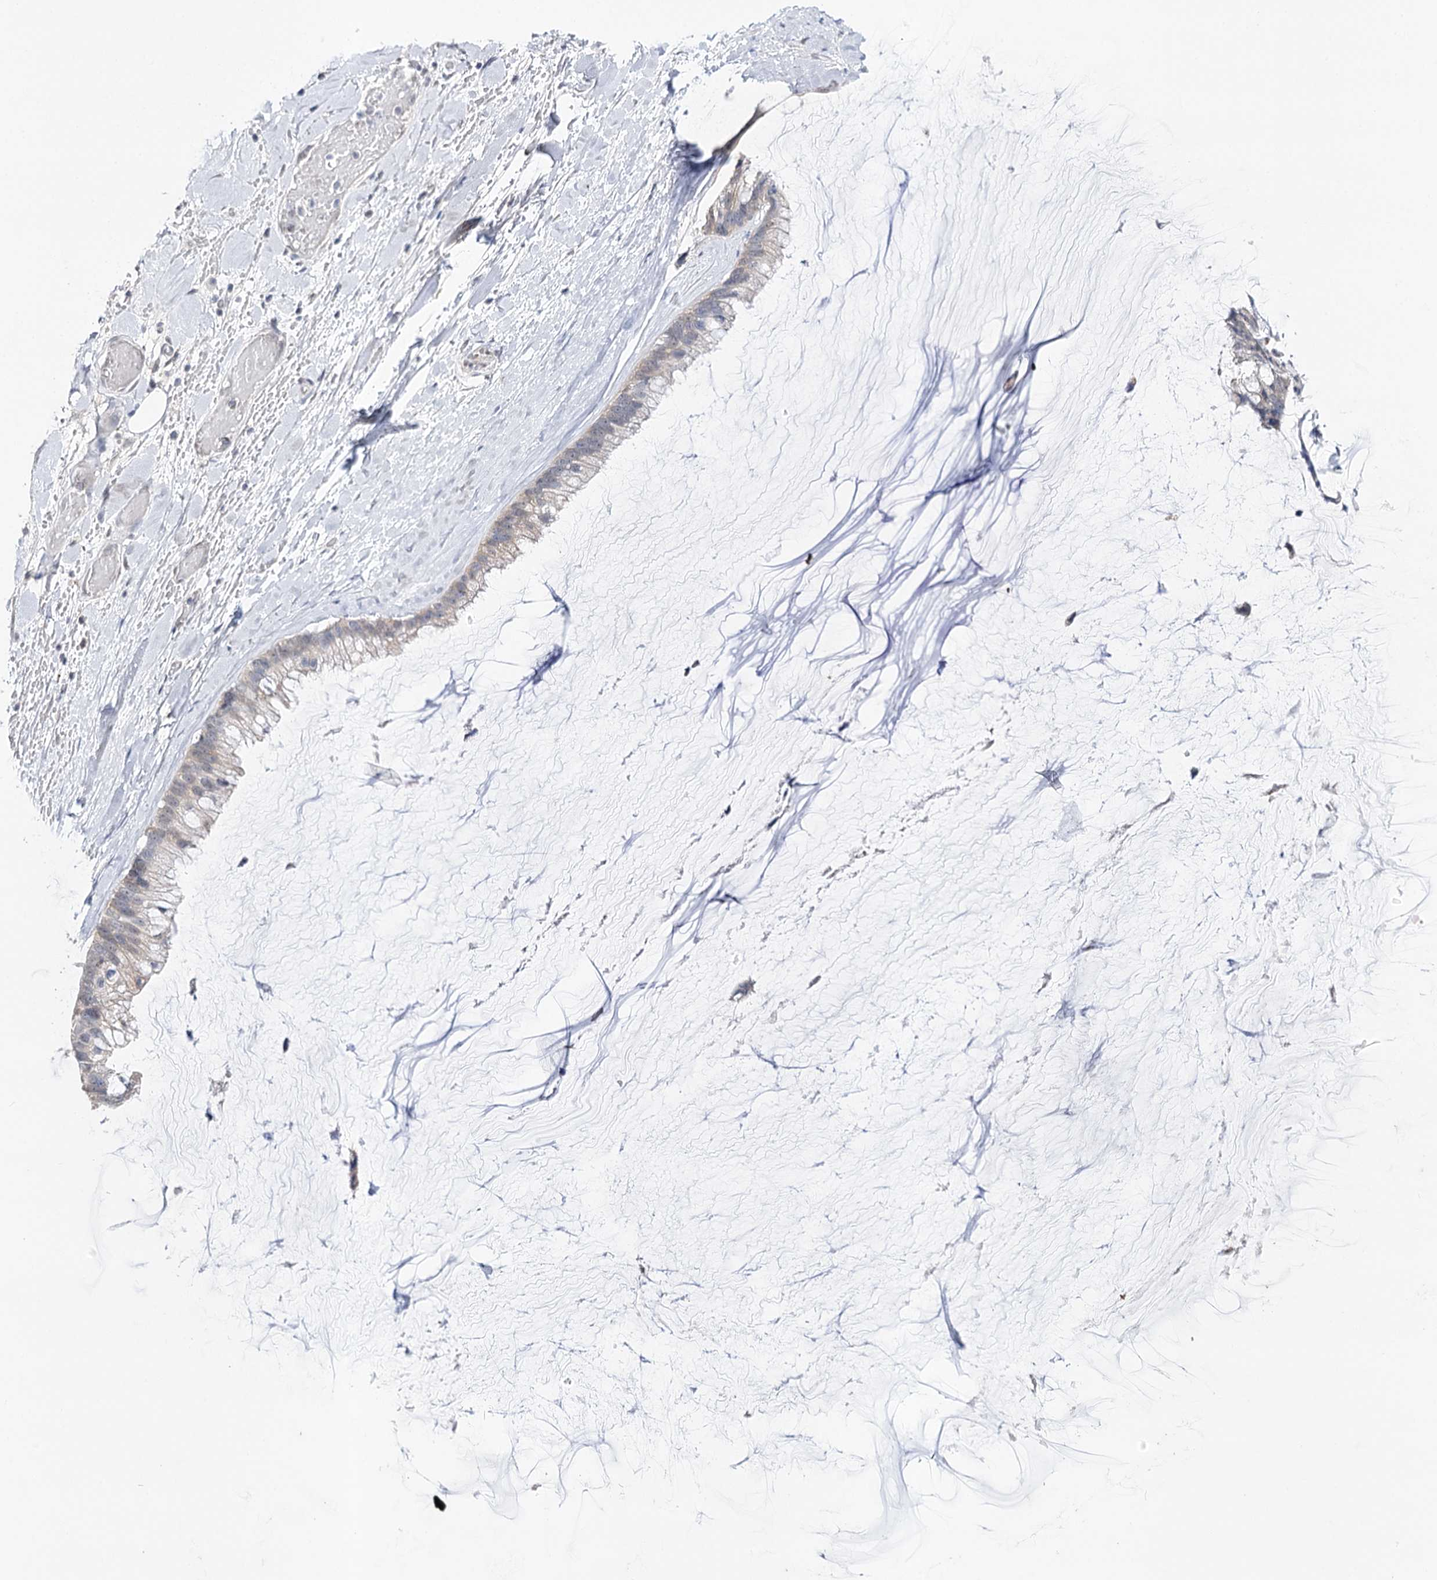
{"staining": {"intensity": "negative", "quantity": "none", "location": "none"}, "tissue": "ovarian cancer", "cell_type": "Tumor cells", "image_type": "cancer", "snomed": [{"axis": "morphology", "description": "Cystadenocarcinoma, mucinous, NOS"}, {"axis": "topography", "description": "Ovary"}], "caption": "Photomicrograph shows no significant protein positivity in tumor cells of ovarian cancer.", "gene": "ATP10B", "patient": {"sex": "female", "age": 39}}